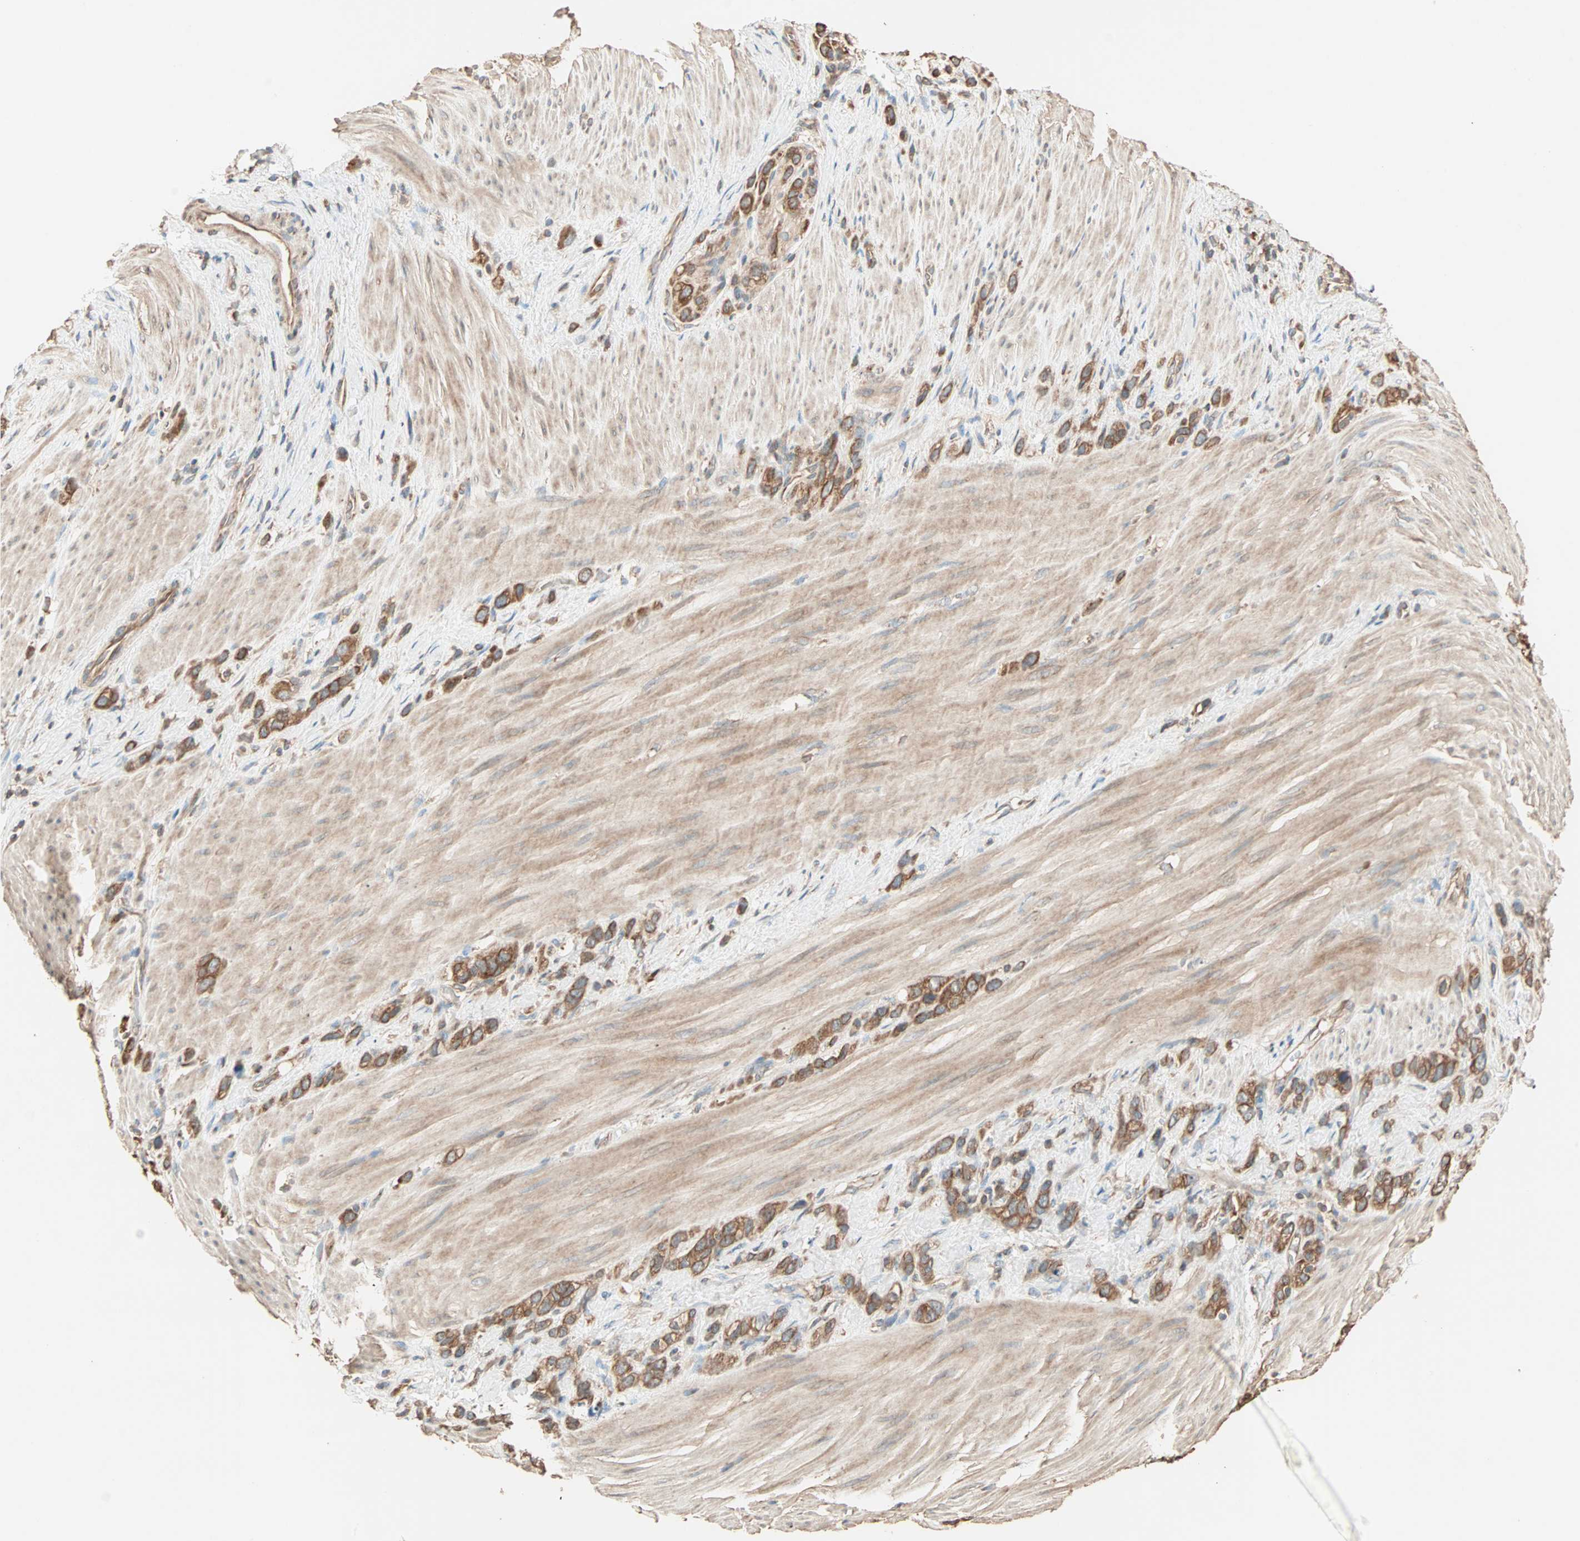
{"staining": {"intensity": "moderate", "quantity": ">75%", "location": "cytoplasmic/membranous"}, "tissue": "stomach cancer", "cell_type": "Tumor cells", "image_type": "cancer", "snomed": [{"axis": "morphology", "description": "Normal tissue, NOS"}, {"axis": "morphology", "description": "Adenocarcinoma, NOS"}, {"axis": "morphology", "description": "Adenocarcinoma, High grade"}, {"axis": "topography", "description": "Stomach, upper"}, {"axis": "topography", "description": "Stomach"}], "caption": "A brown stain labels moderate cytoplasmic/membranous positivity of a protein in human stomach adenocarcinoma tumor cells. The protein is shown in brown color, while the nuclei are stained blue.", "gene": "EIF4G2", "patient": {"sex": "female", "age": 65}}